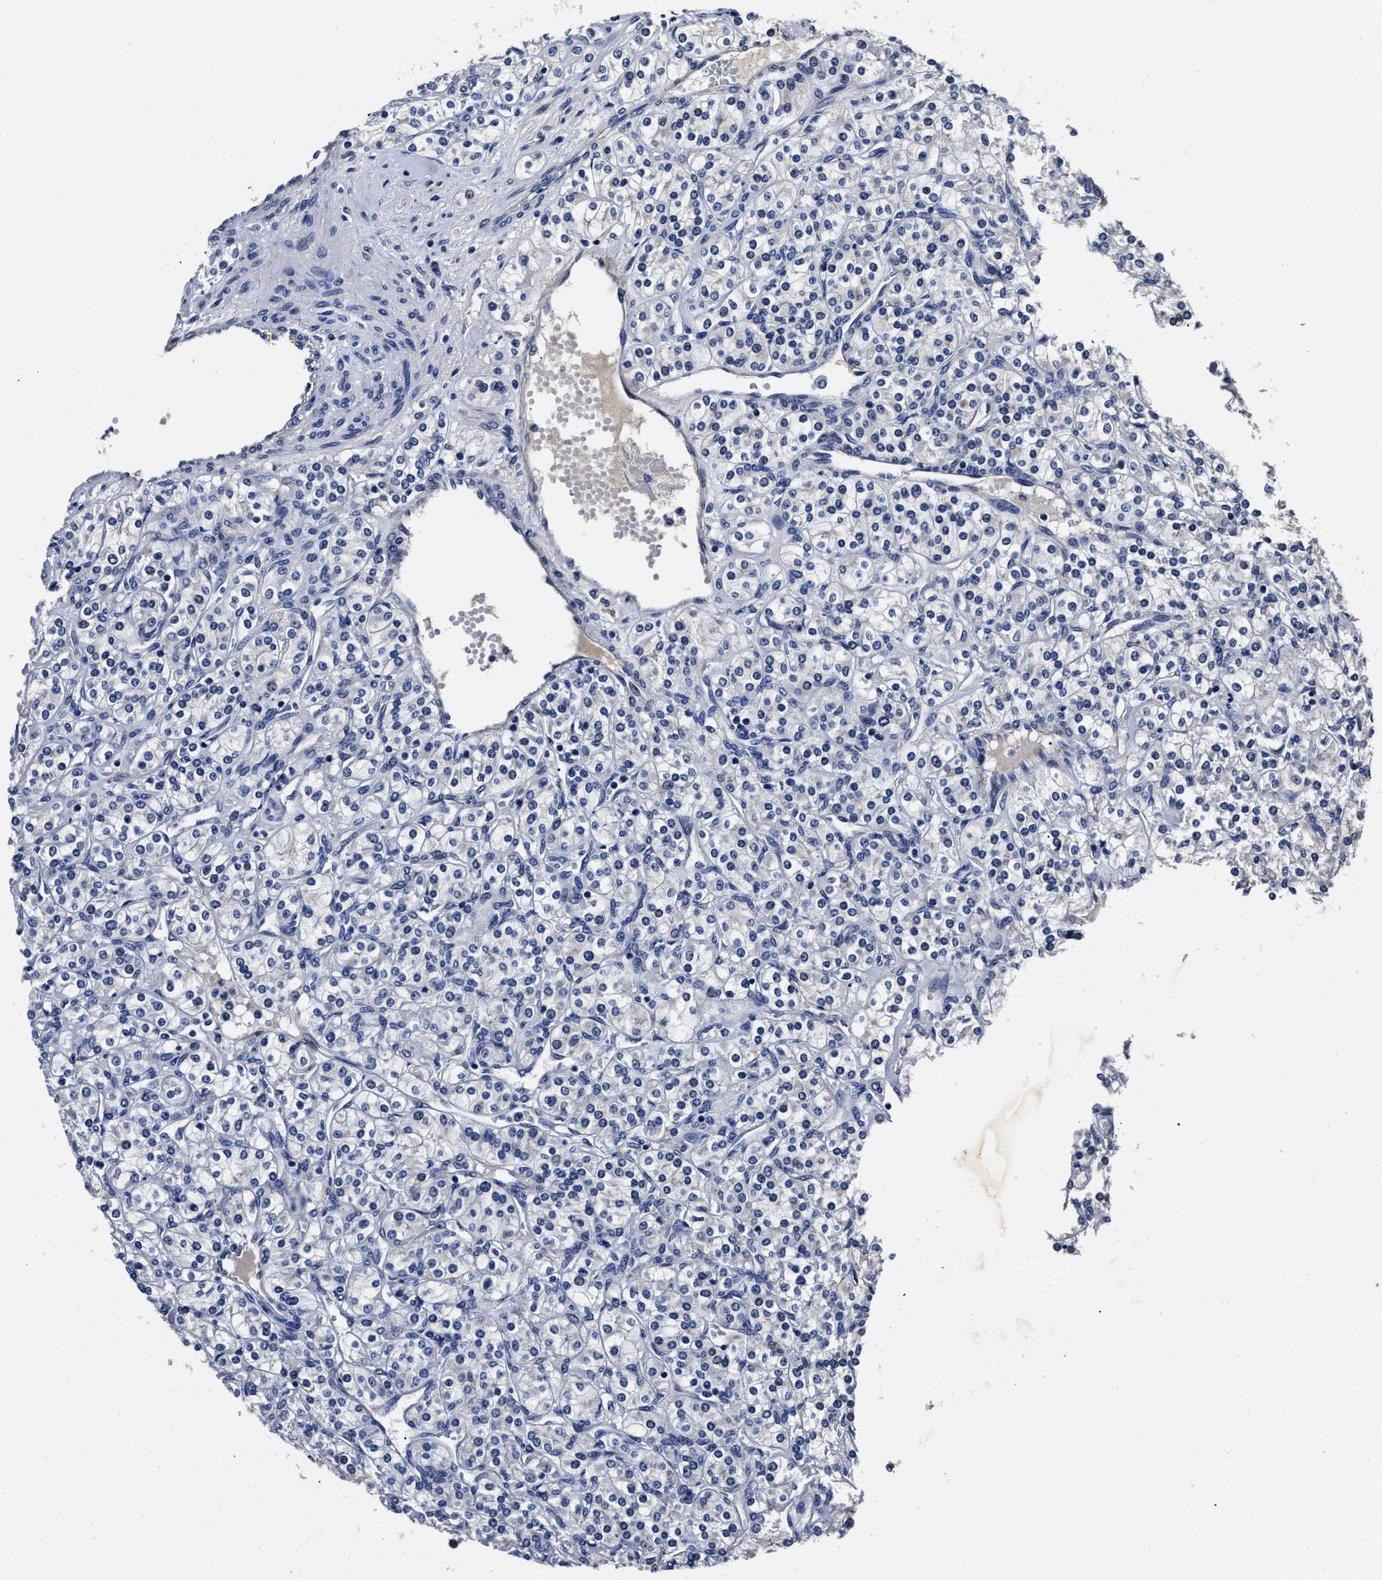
{"staining": {"intensity": "negative", "quantity": "none", "location": "none"}, "tissue": "renal cancer", "cell_type": "Tumor cells", "image_type": "cancer", "snomed": [{"axis": "morphology", "description": "Adenocarcinoma, NOS"}, {"axis": "topography", "description": "Kidney"}], "caption": "The micrograph displays no significant staining in tumor cells of adenocarcinoma (renal).", "gene": "OLFML2A", "patient": {"sex": "male", "age": 77}}